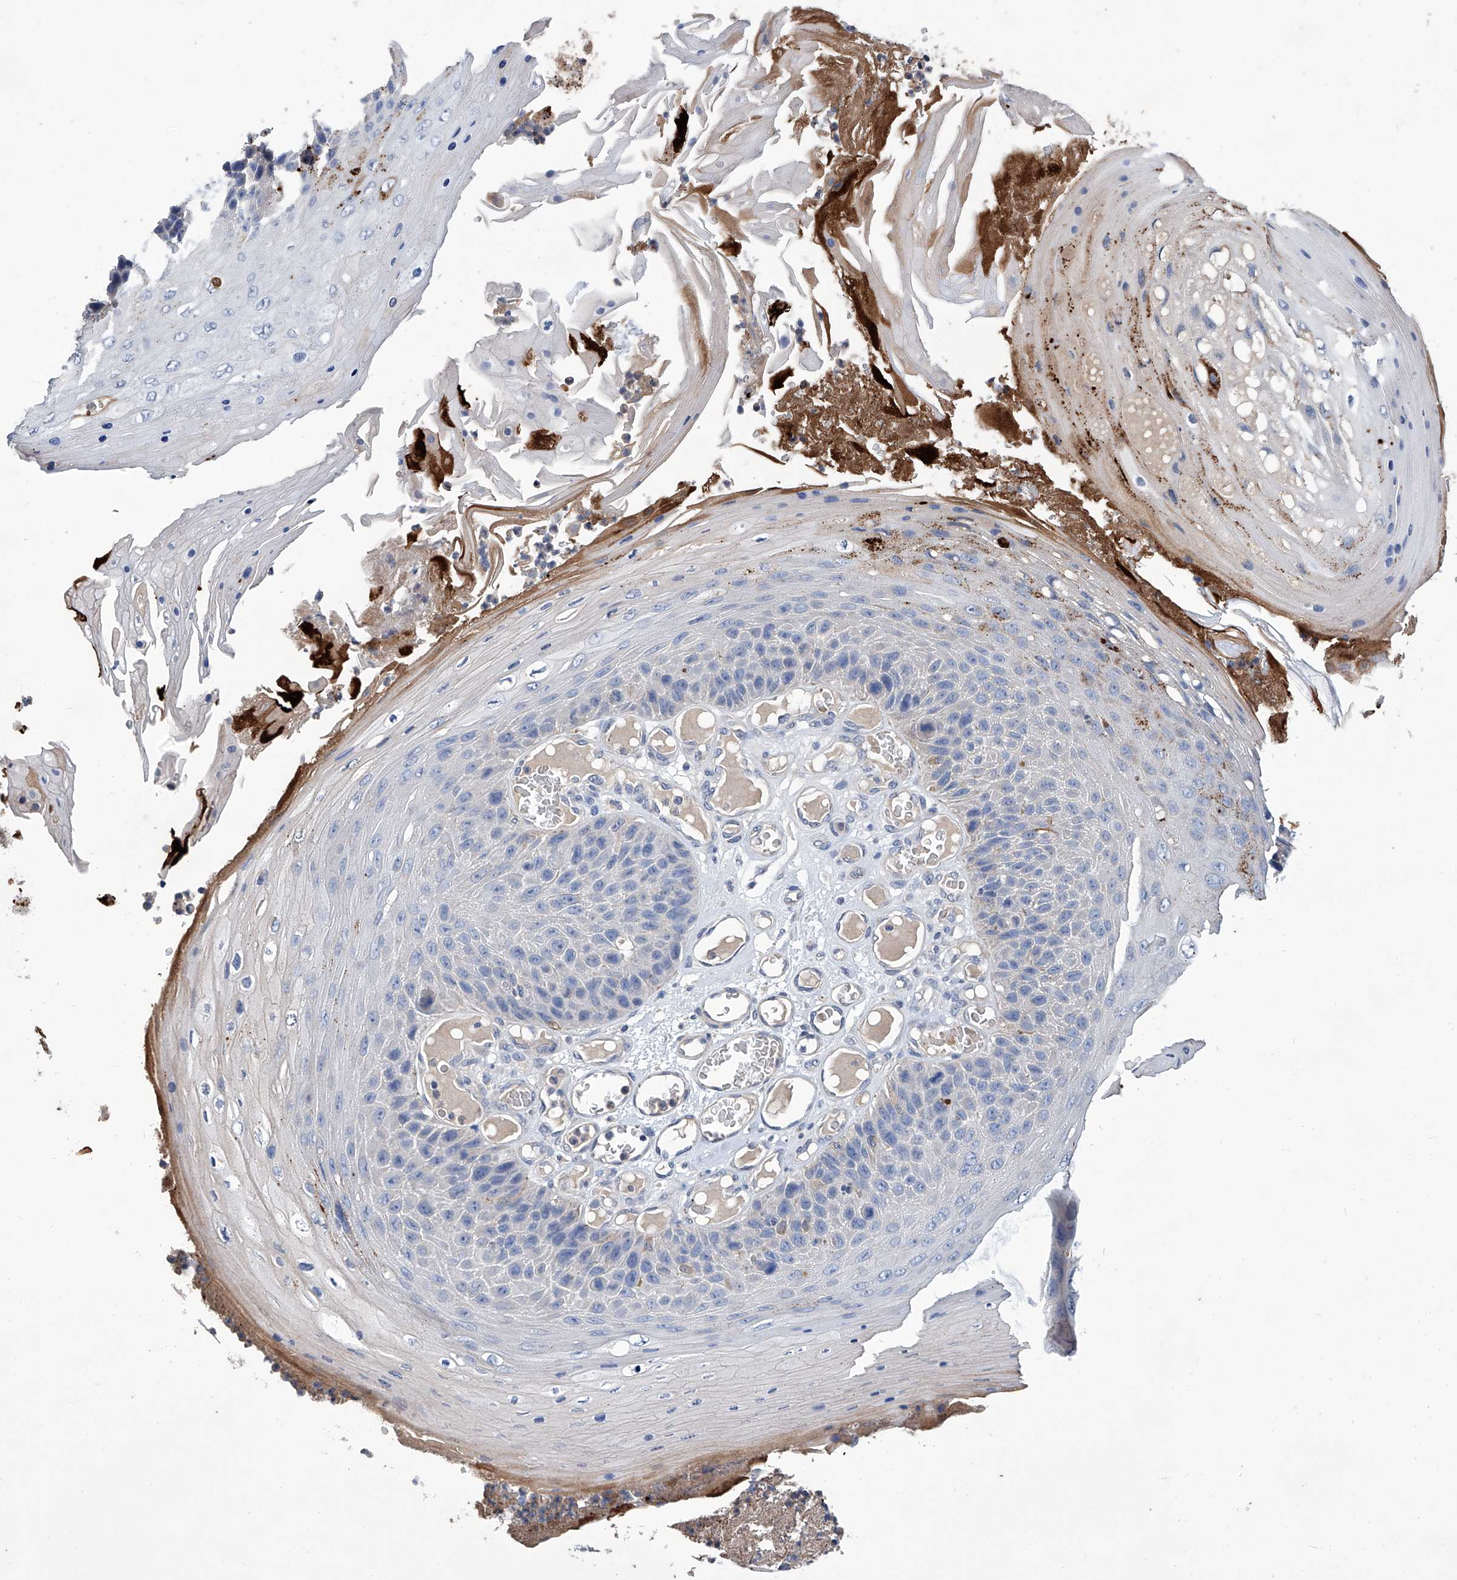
{"staining": {"intensity": "strong", "quantity": "25%-75%", "location": "cytoplasmic/membranous"}, "tissue": "skin cancer", "cell_type": "Tumor cells", "image_type": "cancer", "snomed": [{"axis": "morphology", "description": "Squamous cell carcinoma, NOS"}, {"axis": "topography", "description": "Skin"}], "caption": "Tumor cells show strong cytoplasmic/membranous positivity in about 25%-75% of cells in squamous cell carcinoma (skin).", "gene": "GPT", "patient": {"sex": "female", "age": 88}}